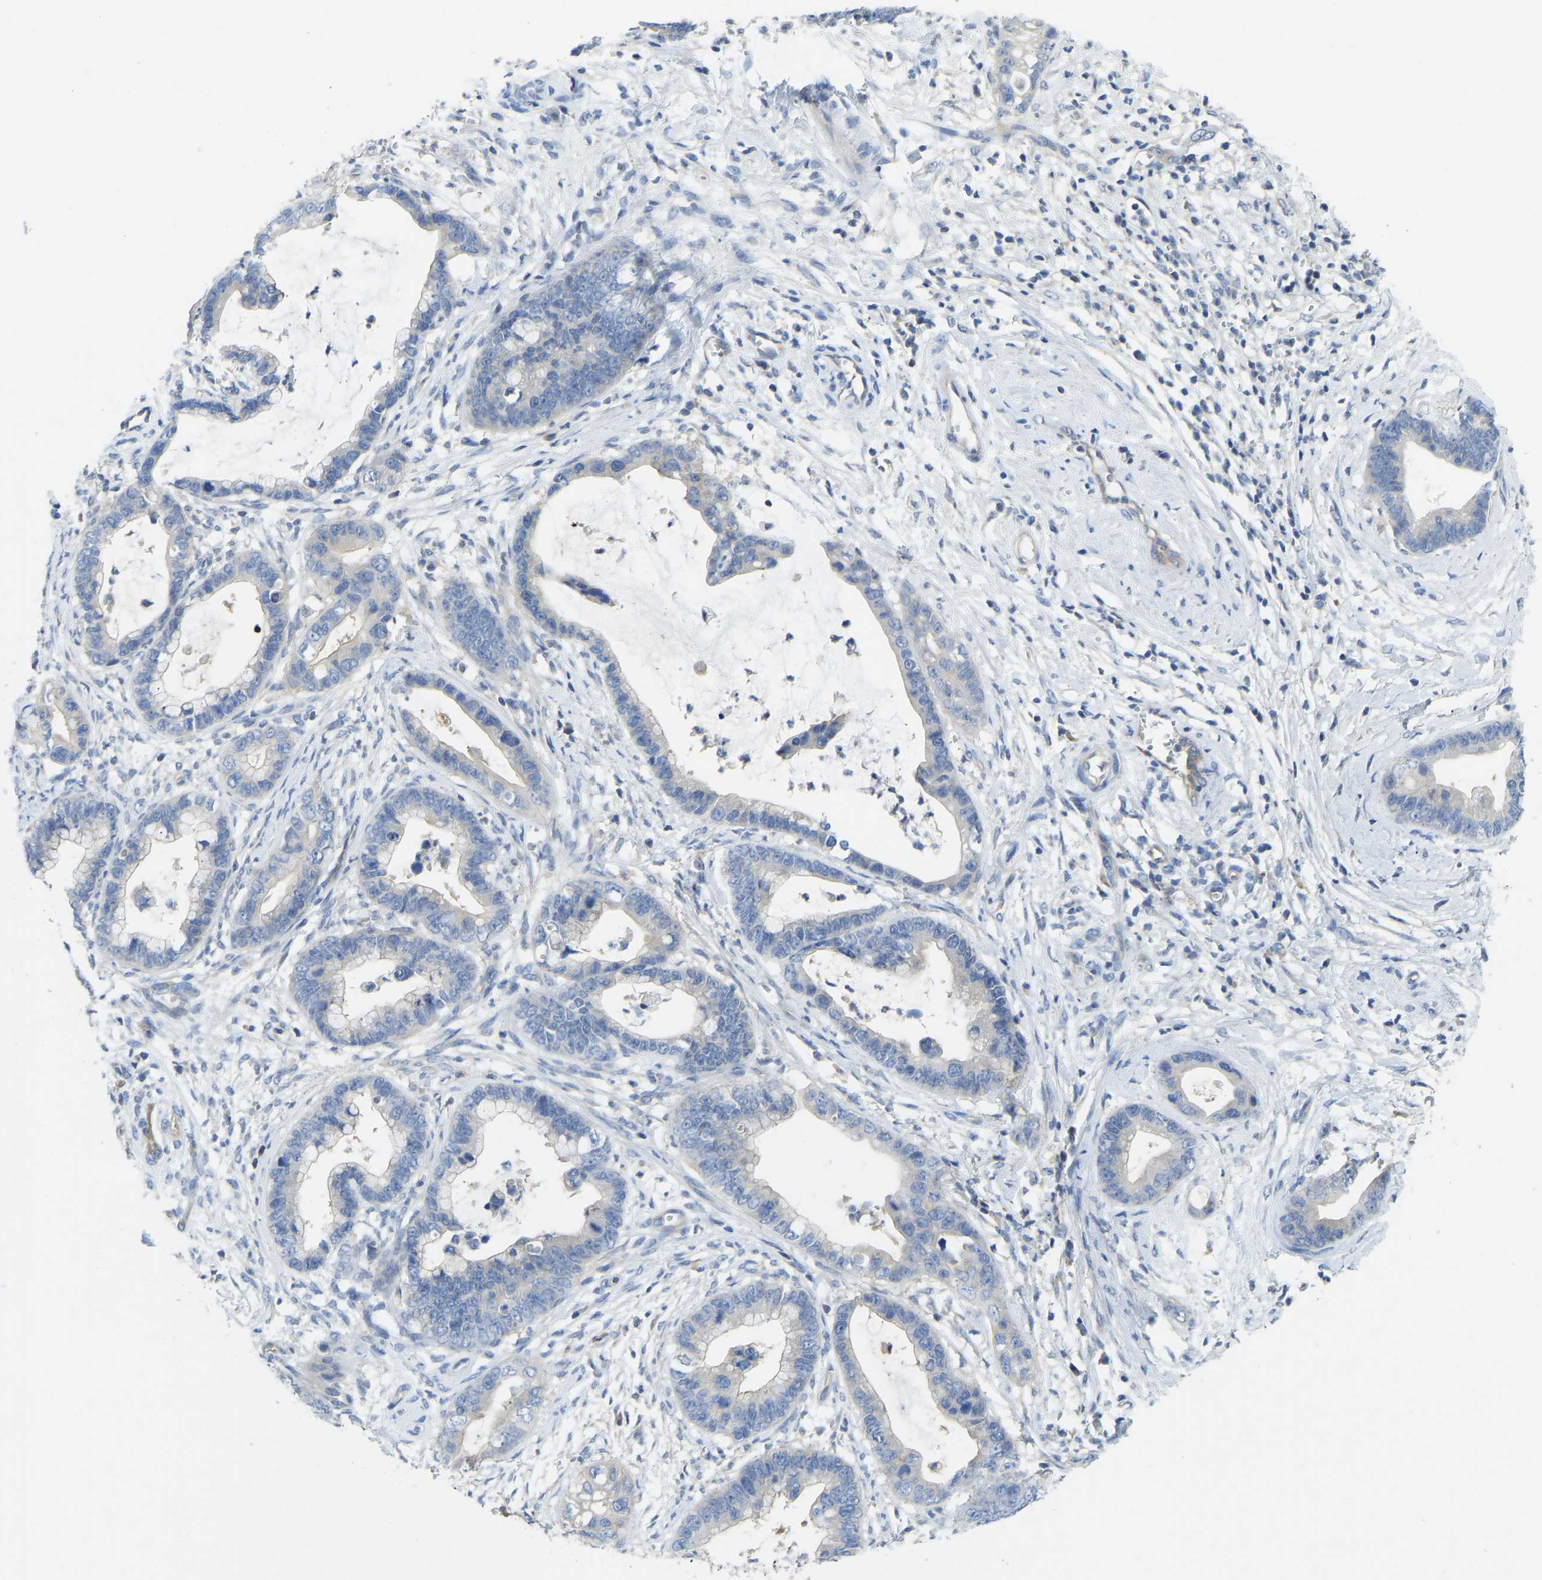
{"staining": {"intensity": "negative", "quantity": "none", "location": "none"}, "tissue": "cervical cancer", "cell_type": "Tumor cells", "image_type": "cancer", "snomed": [{"axis": "morphology", "description": "Adenocarcinoma, NOS"}, {"axis": "topography", "description": "Cervix"}], "caption": "Immunohistochemistry (IHC) photomicrograph of human adenocarcinoma (cervical) stained for a protein (brown), which exhibits no expression in tumor cells.", "gene": "PPP3CA", "patient": {"sex": "female", "age": 44}}